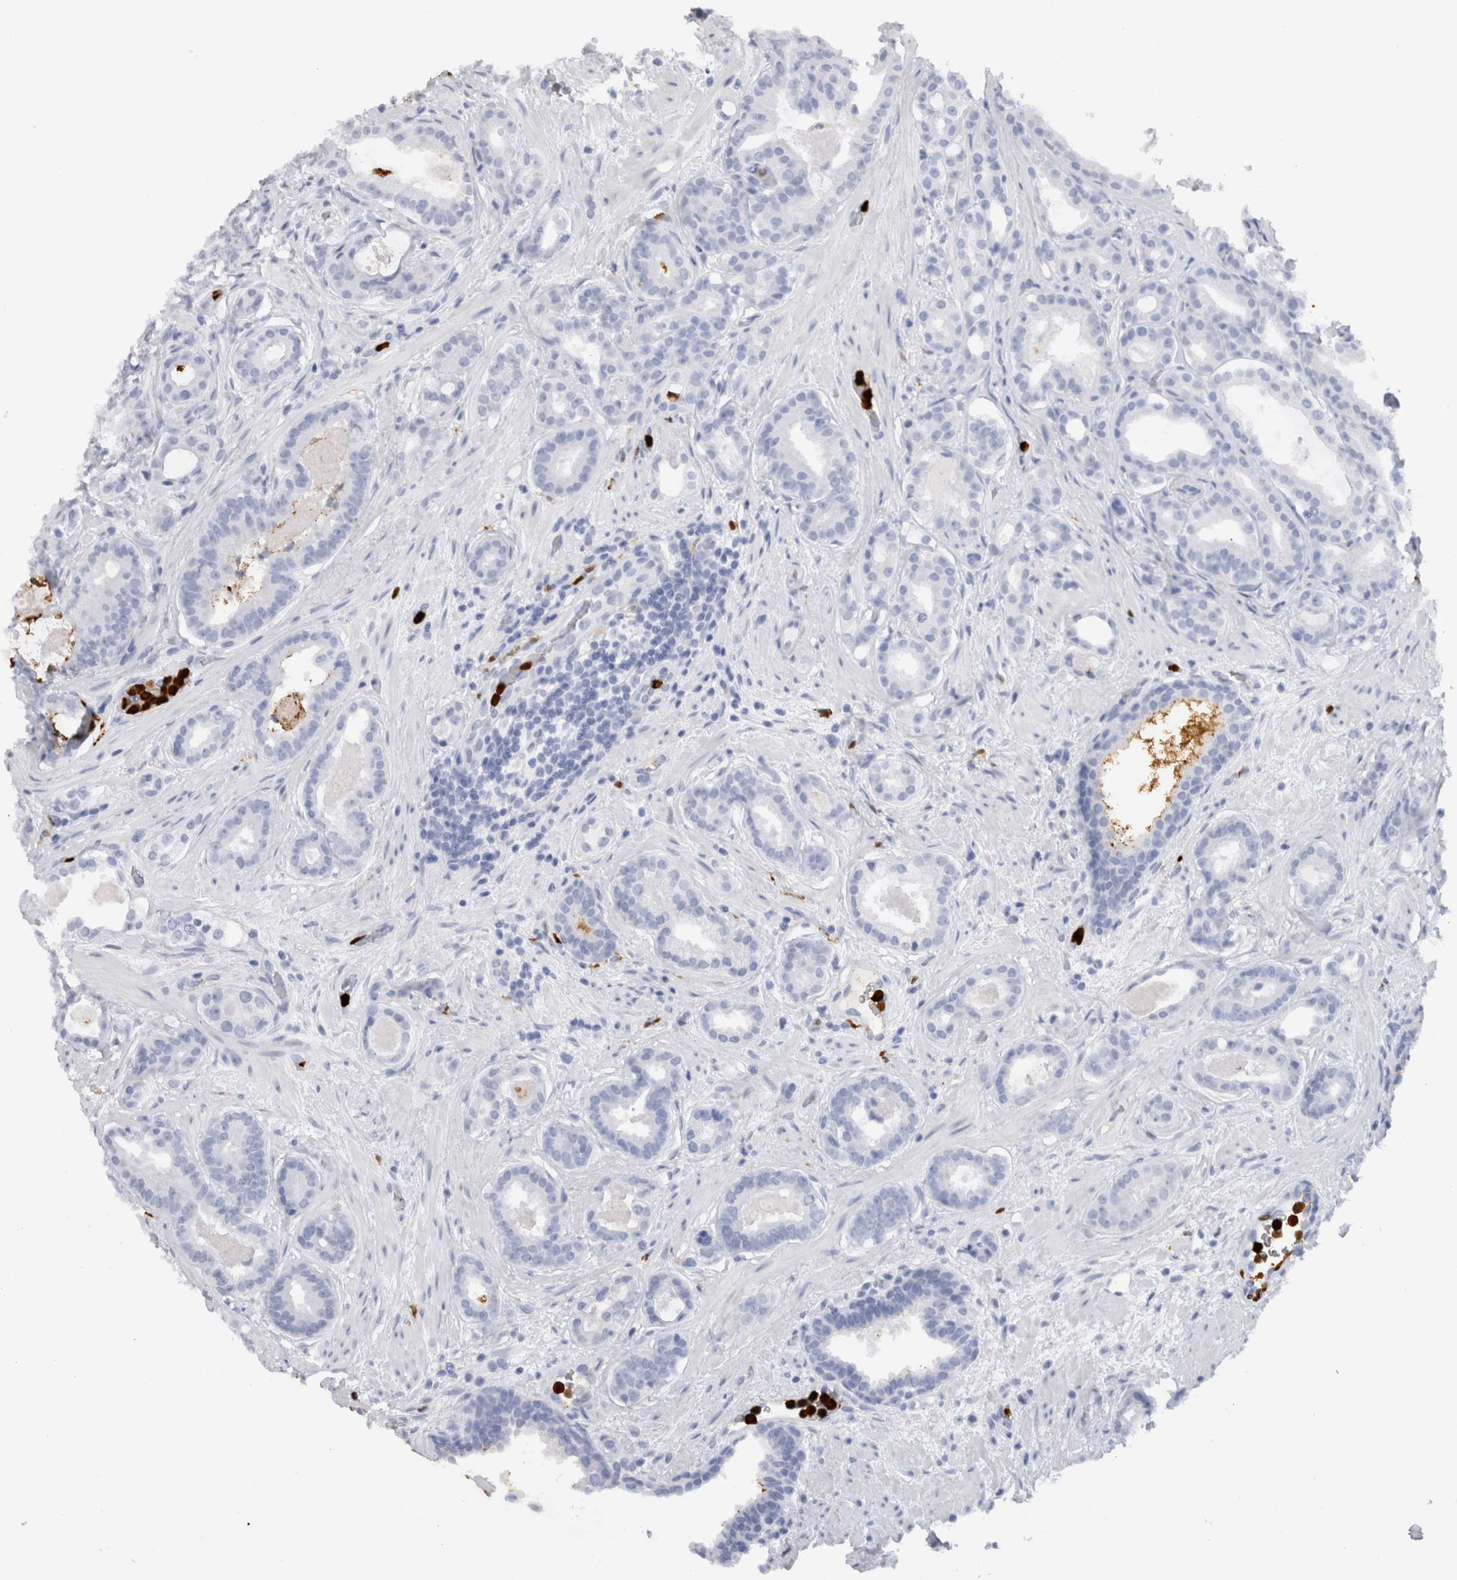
{"staining": {"intensity": "negative", "quantity": "none", "location": "none"}, "tissue": "prostate cancer", "cell_type": "Tumor cells", "image_type": "cancer", "snomed": [{"axis": "morphology", "description": "Adenocarcinoma, High grade"}, {"axis": "topography", "description": "Prostate"}], "caption": "An immunohistochemistry histopathology image of high-grade adenocarcinoma (prostate) is shown. There is no staining in tumor cells of high-grade adenocarcinoma (prostate).", "gene": "S100A8", "patient": {"sex": "male", "age": 60}}